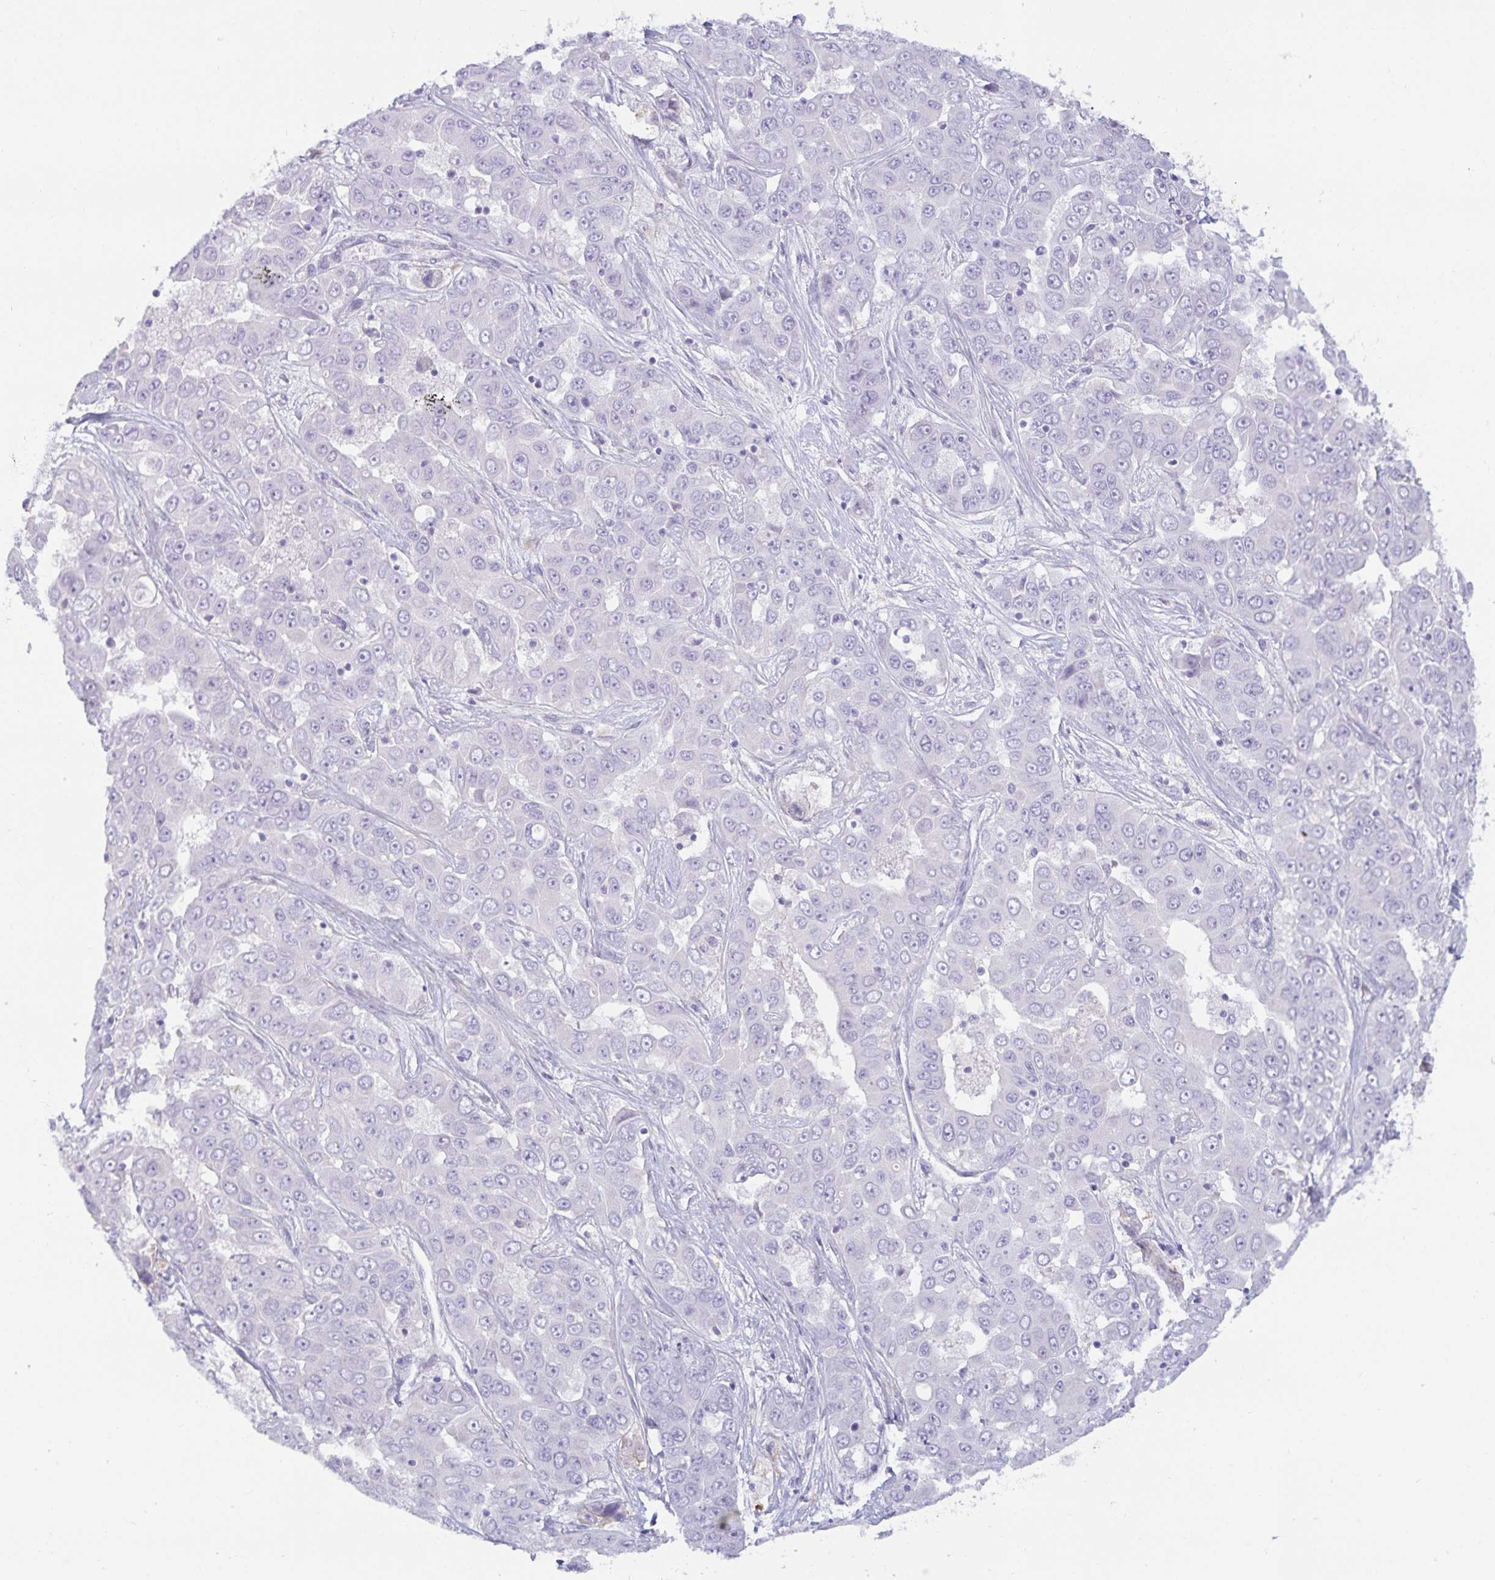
{"staining": {"intensity": "negative", "quantity": "none", "location": "none"}, "tissue": "liver cancer", "cell_type": "Tumor cells", "image_type": "cancer", "snomed": [{"axis": "morphology", "description": "Cholangiocarcinoma"}, {"axis": "topography", "description": "Liver"}], "caption": "The IHC image has no significant positivity in tumor cells of liver cancer tissue. The staining was performed using DAB to visualize the protein expression in brown, while the nuclei were stained in blue with hematoxylin (Magnification: 20x).", "gene": "SPAG4", "patient": {"sex": "female", "age": 52}}